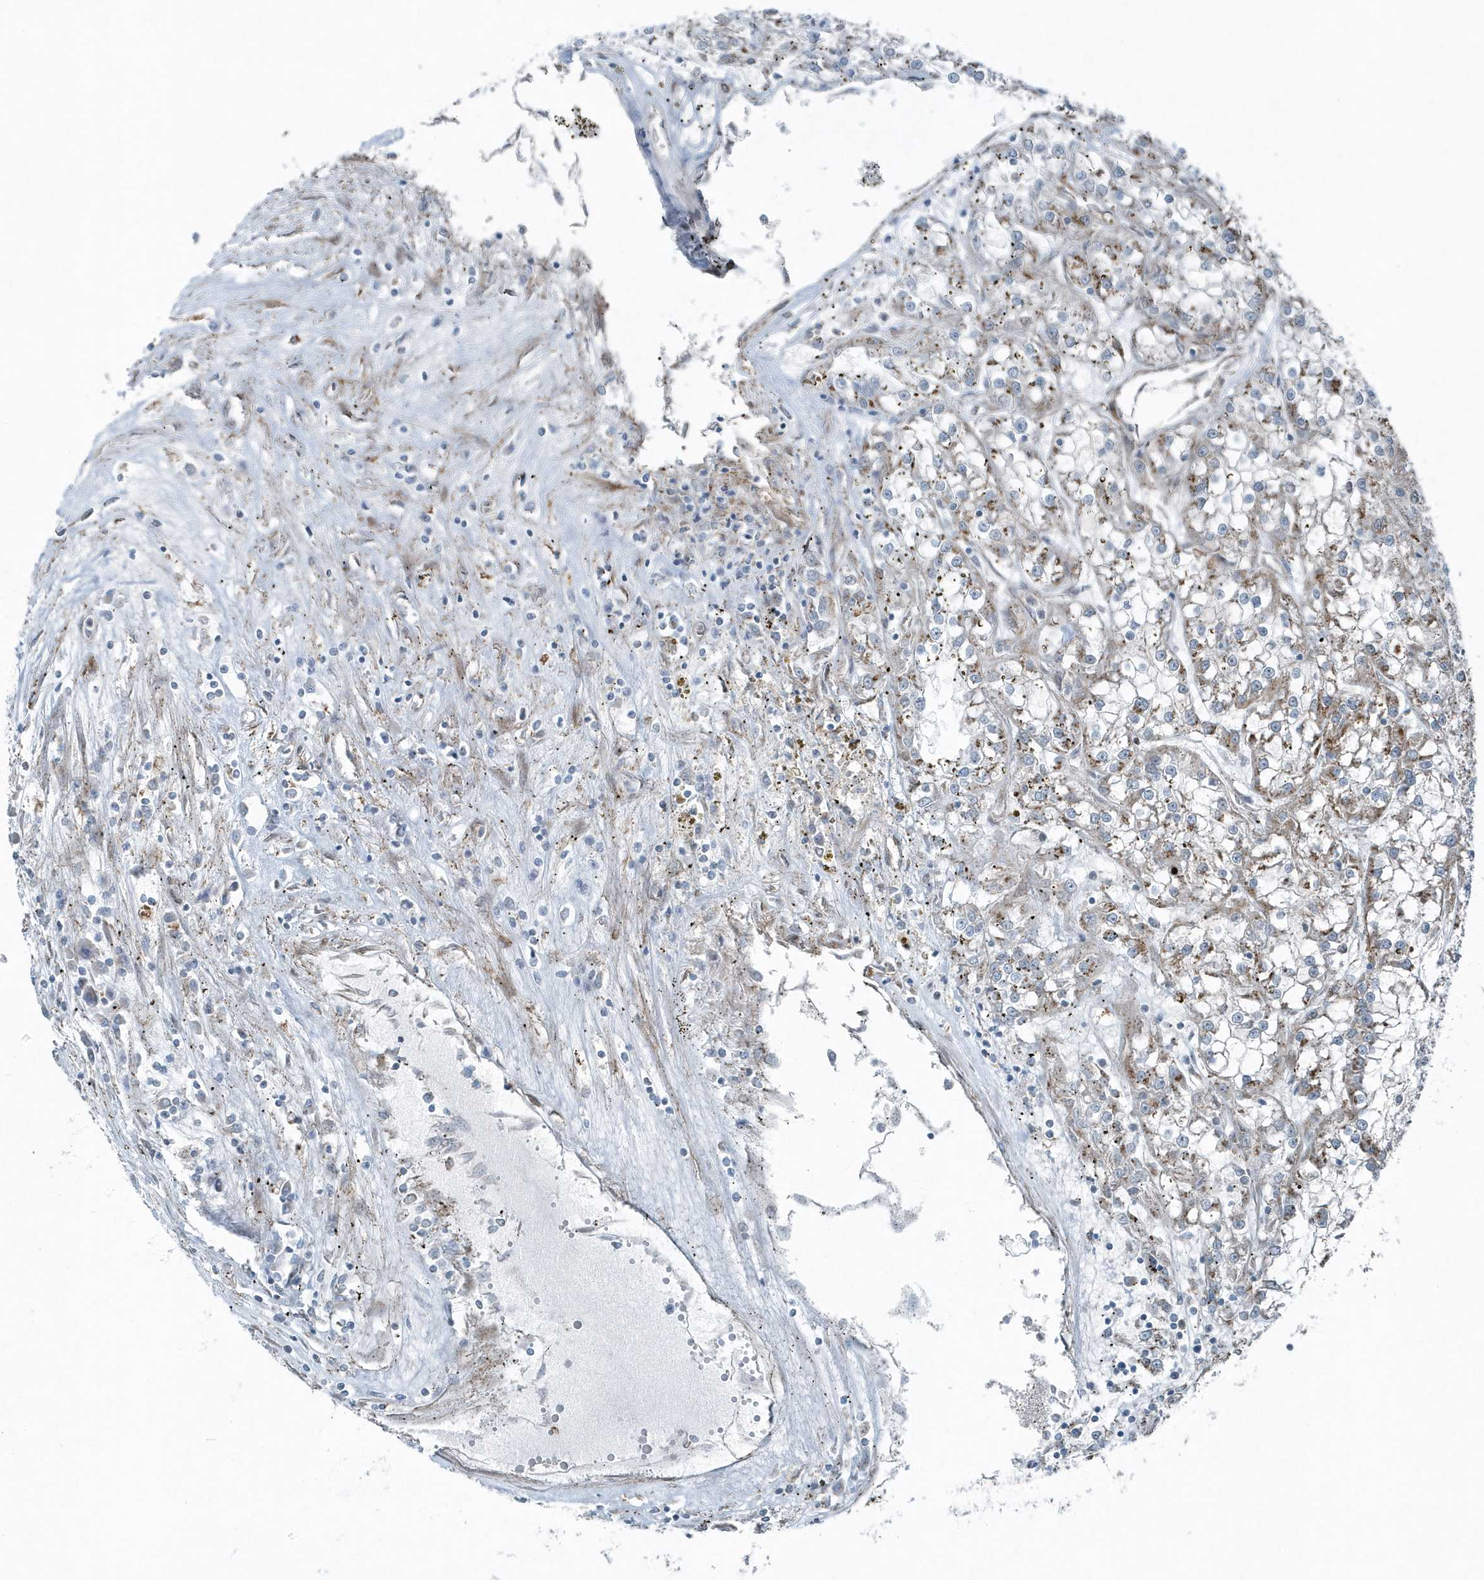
{"staining": {"intensity": "moderate", "quantity": "<25%", "location": "cytoplasmic/membranous"}, "tissue": "renal cancer", "cell_type": "Tumor cells", "image_type": "cancer", "snomed": [{"axis": "morphology", "description": "Adenocarcinoma, NOS"}, {"axis": "topography", "description": "Kidney"}], "caption": "Protein expression analysis of renal cancer (adenocarcinoma) exhibits moderate cytoplasmic/membranous expression in about <25% of tumor cells.", "gene": "GCC2", "patient": {"sex": "female", "age": 52}}